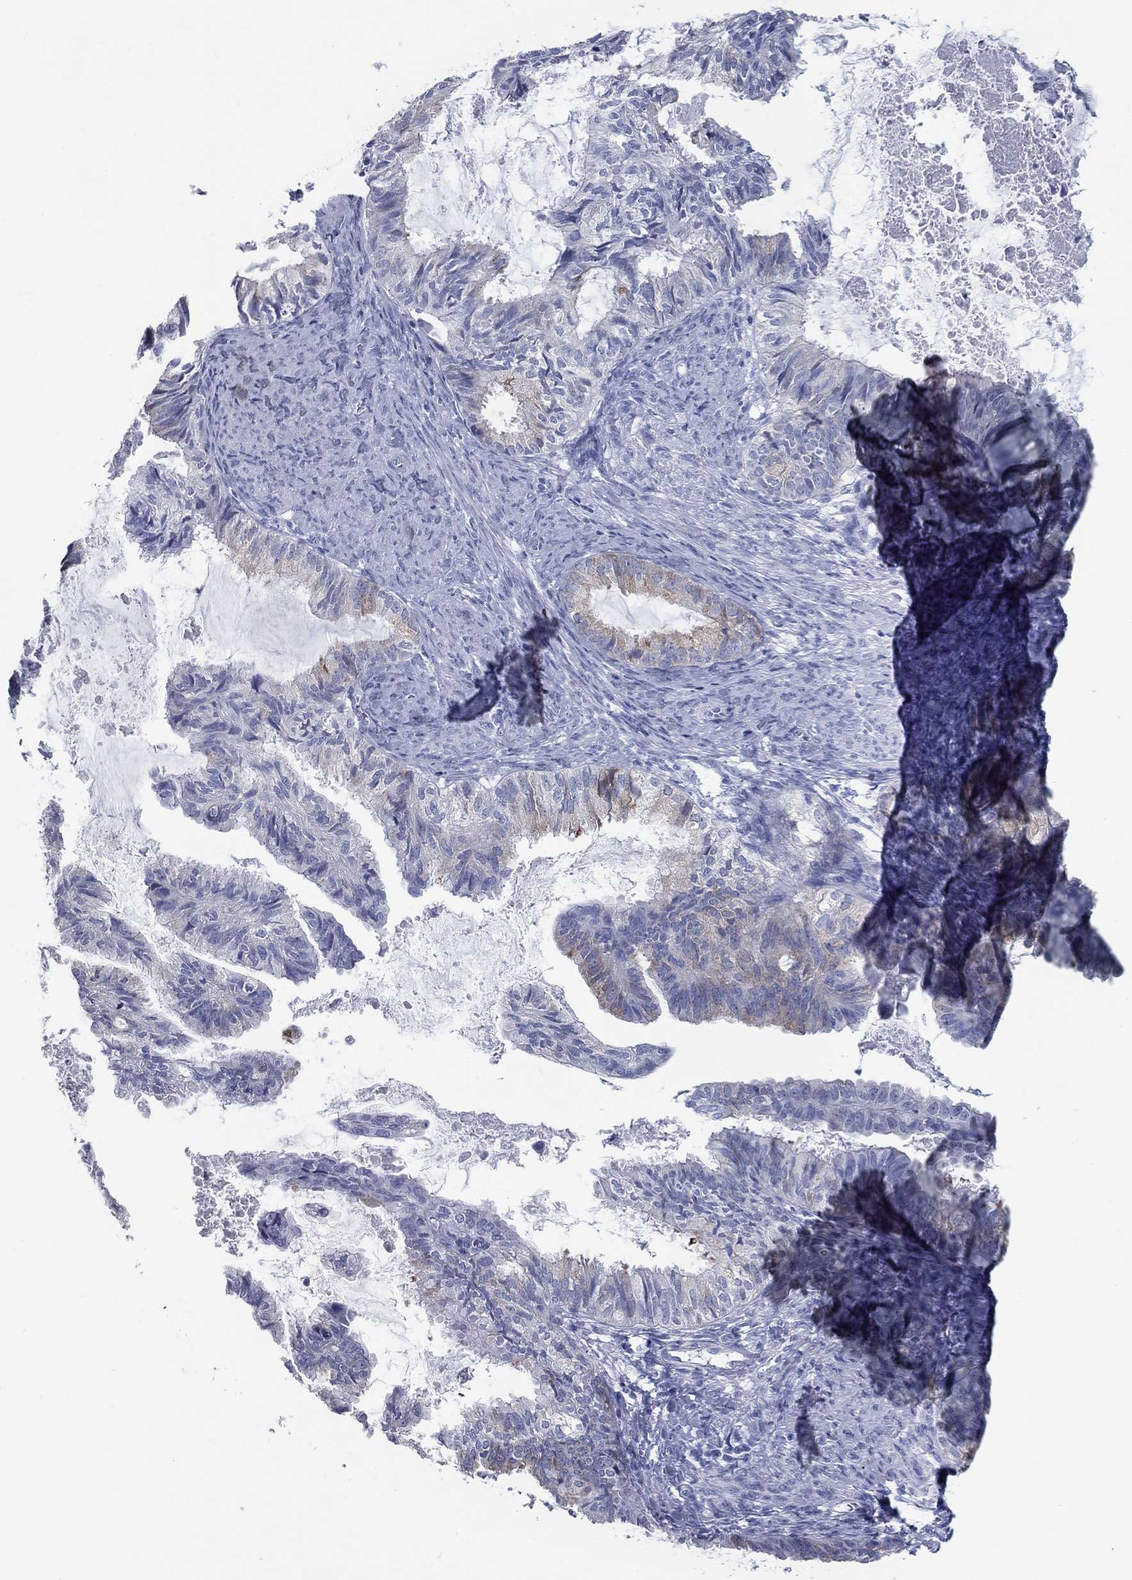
{"staining": {"intensity": "moderate", "quantity": "<25%", "location": "cytoplasmic/membranous"}, "tissue": "endometrial cancer", "cell_type": "Tumor cells", "image_type": "cancer", "snomed": [{"axis": "morphology", "description": "Adenocarcinoma, NOS"}, {"axis": "topography", "description": "Endometrium"}], "caption": "Tumor cells show low levels of moderate cytoplasmic/membranous staining in about <25% of cells in human endometrial adenocarcinoma. (brown staining indicates protein expression, while blue staining denotes nuclei).", "gene": "TAC1", "patient": {"sex": "female", "age": 86}}